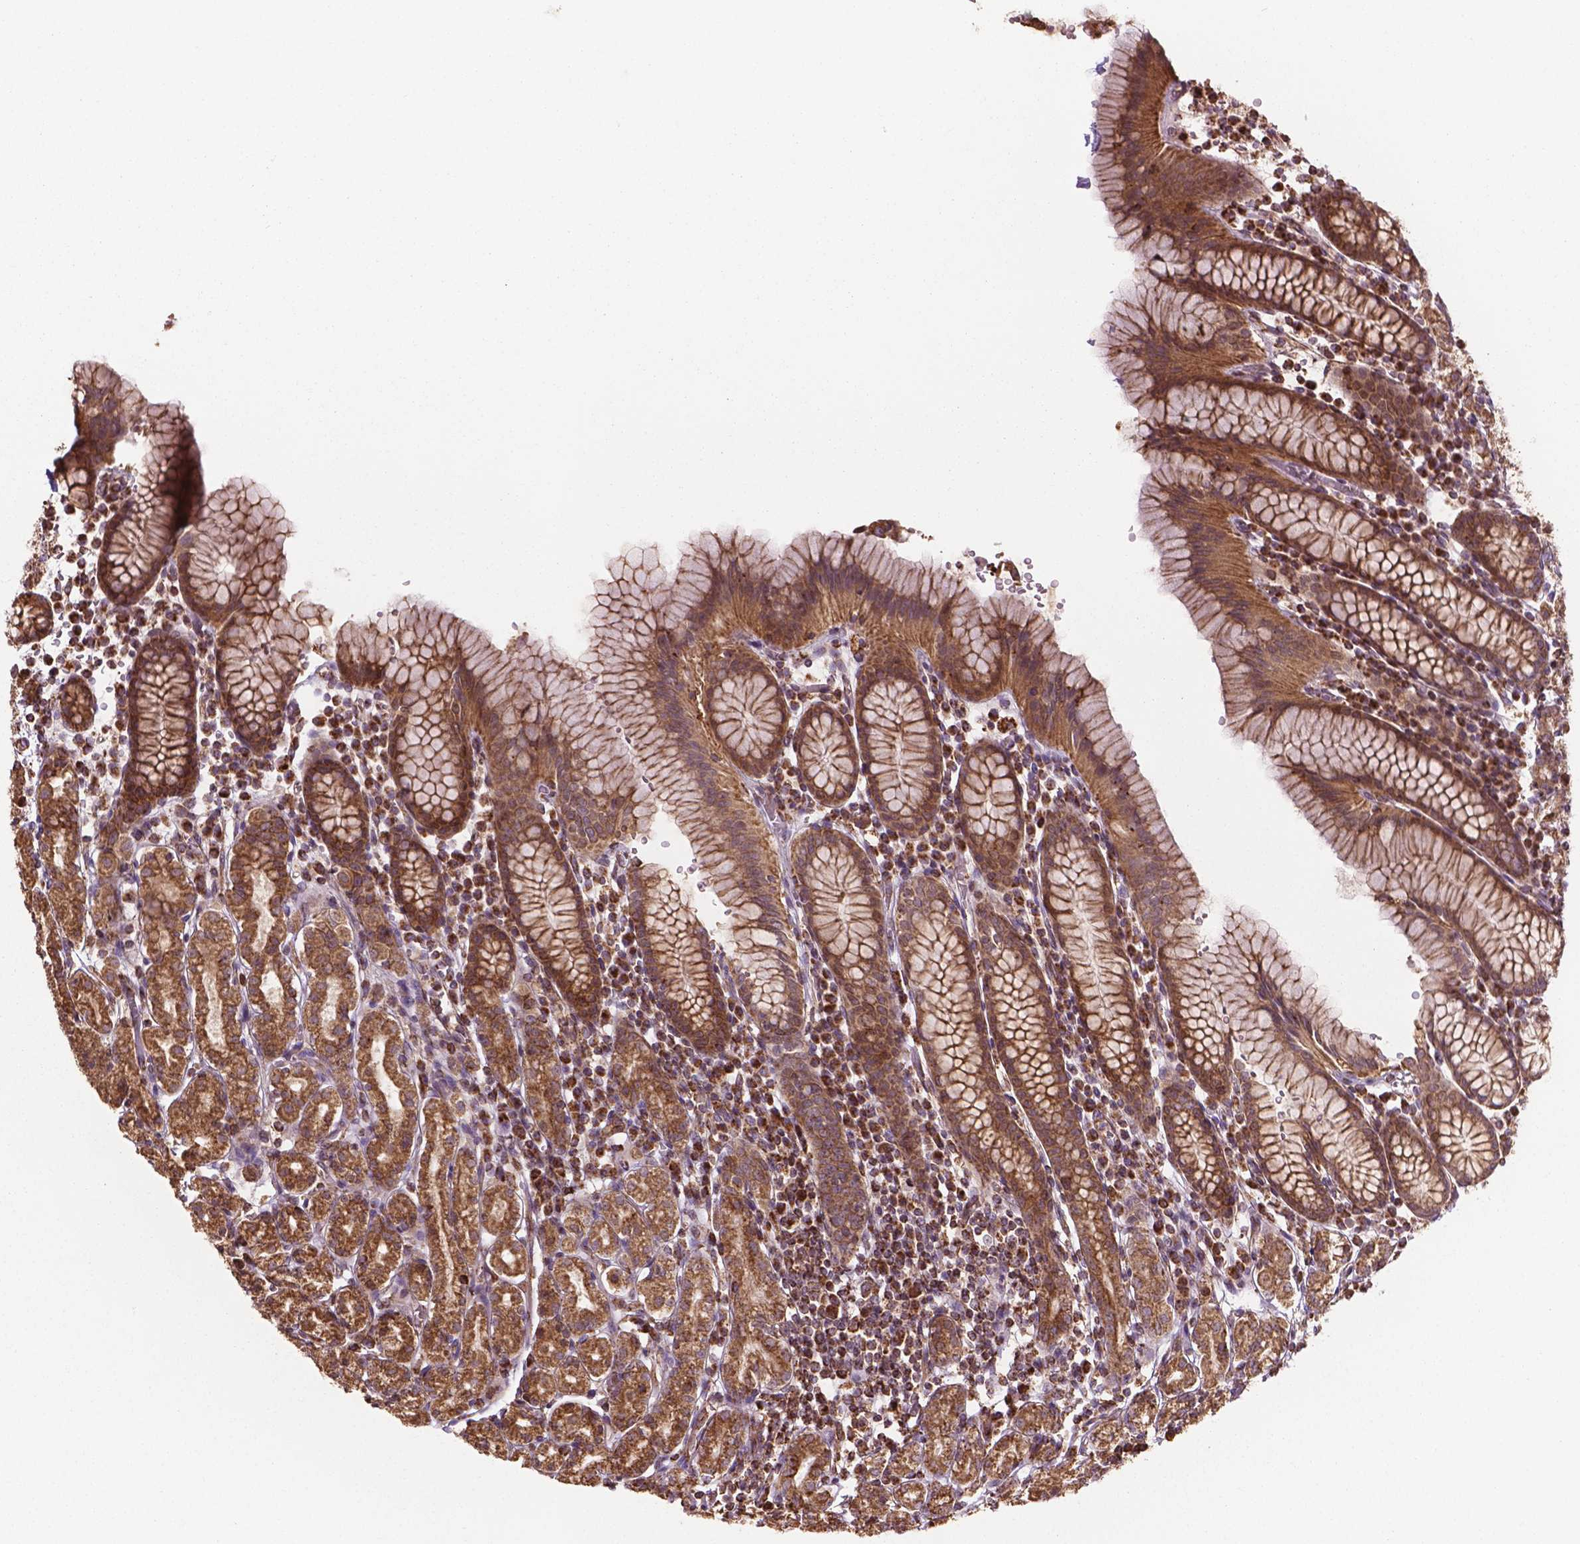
{"staining": {"intensity": "weak", "quantity": ">75%", "location": "cytoplasmic/membranous"}, "tissue": "stomach", "cell_type": "Glandular cells", "image_type": "normal", "snomed": [{"axis": "morphology", "description": "Normal tissue, NOS"}, {"axis": "topography", "description": "Stomach, upper"}, {"axis": "topography", "description": "Stomach"}], "caption": "IHC image of normal stomach stained for a protein (brown), which demonstrates low levels of weak cytoplasmic/membranous expression in approximately >75% of glandular cells.", "gene": "HS3ST3A1", "patient": {"sex": "male", "age": 62}}